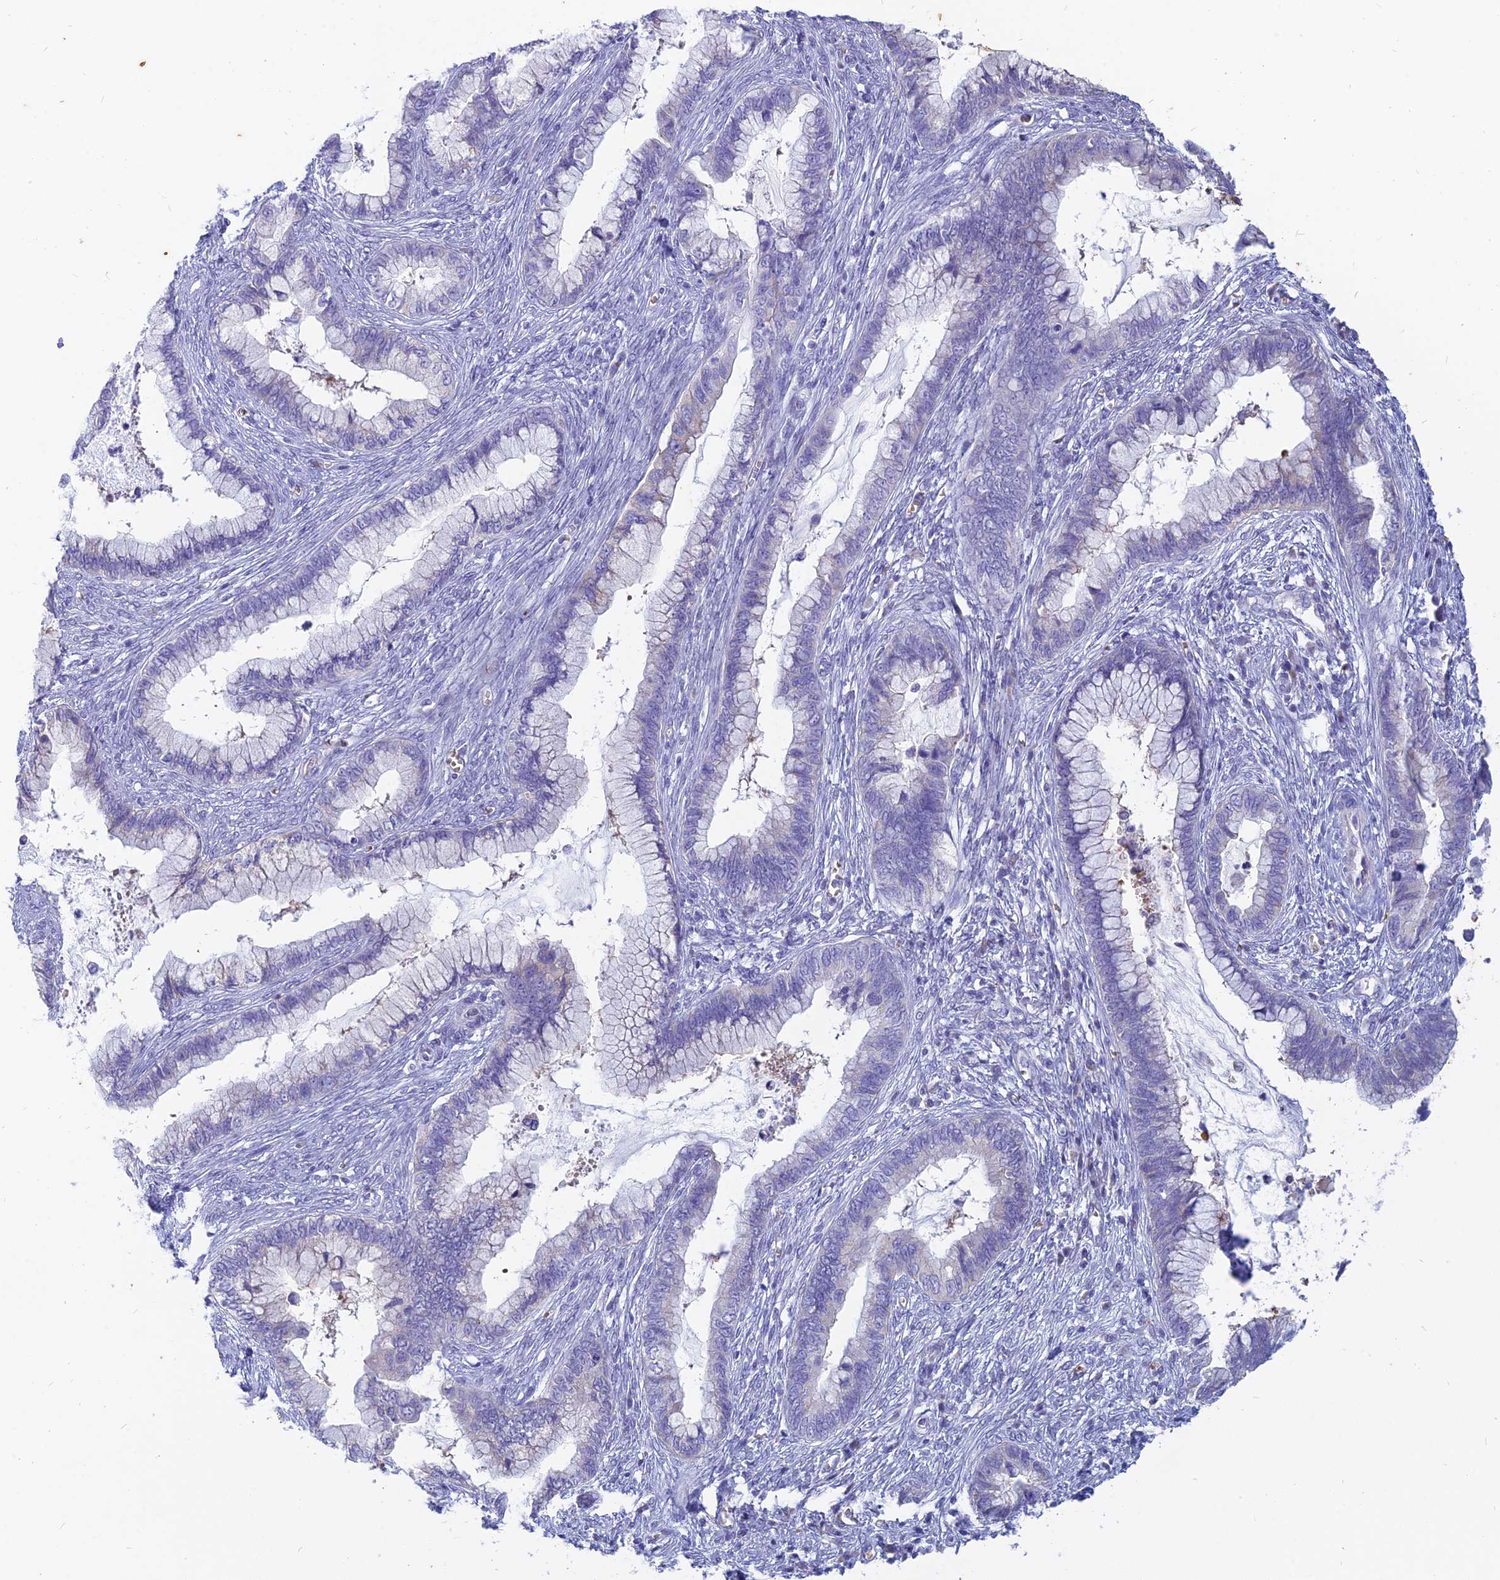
{"staining": {"intensity": "negative", "quantity": "none", "location": "none"}, "tissue": "cervical cancer", "cell_type": "Tumor cells", "image_type": "cancer", "snomed": [{"axis": "morphology", "description": "Adenocarcinoma, NOS"}, {"axis": "topography", "description": "Cervix"}], "caption": "Cervical adenocarcinoma stained for a protein using IHC demonstrates no expression tumor cells.", "gene": "HHAT", "patient": {"sex": "female", "age": 44}}